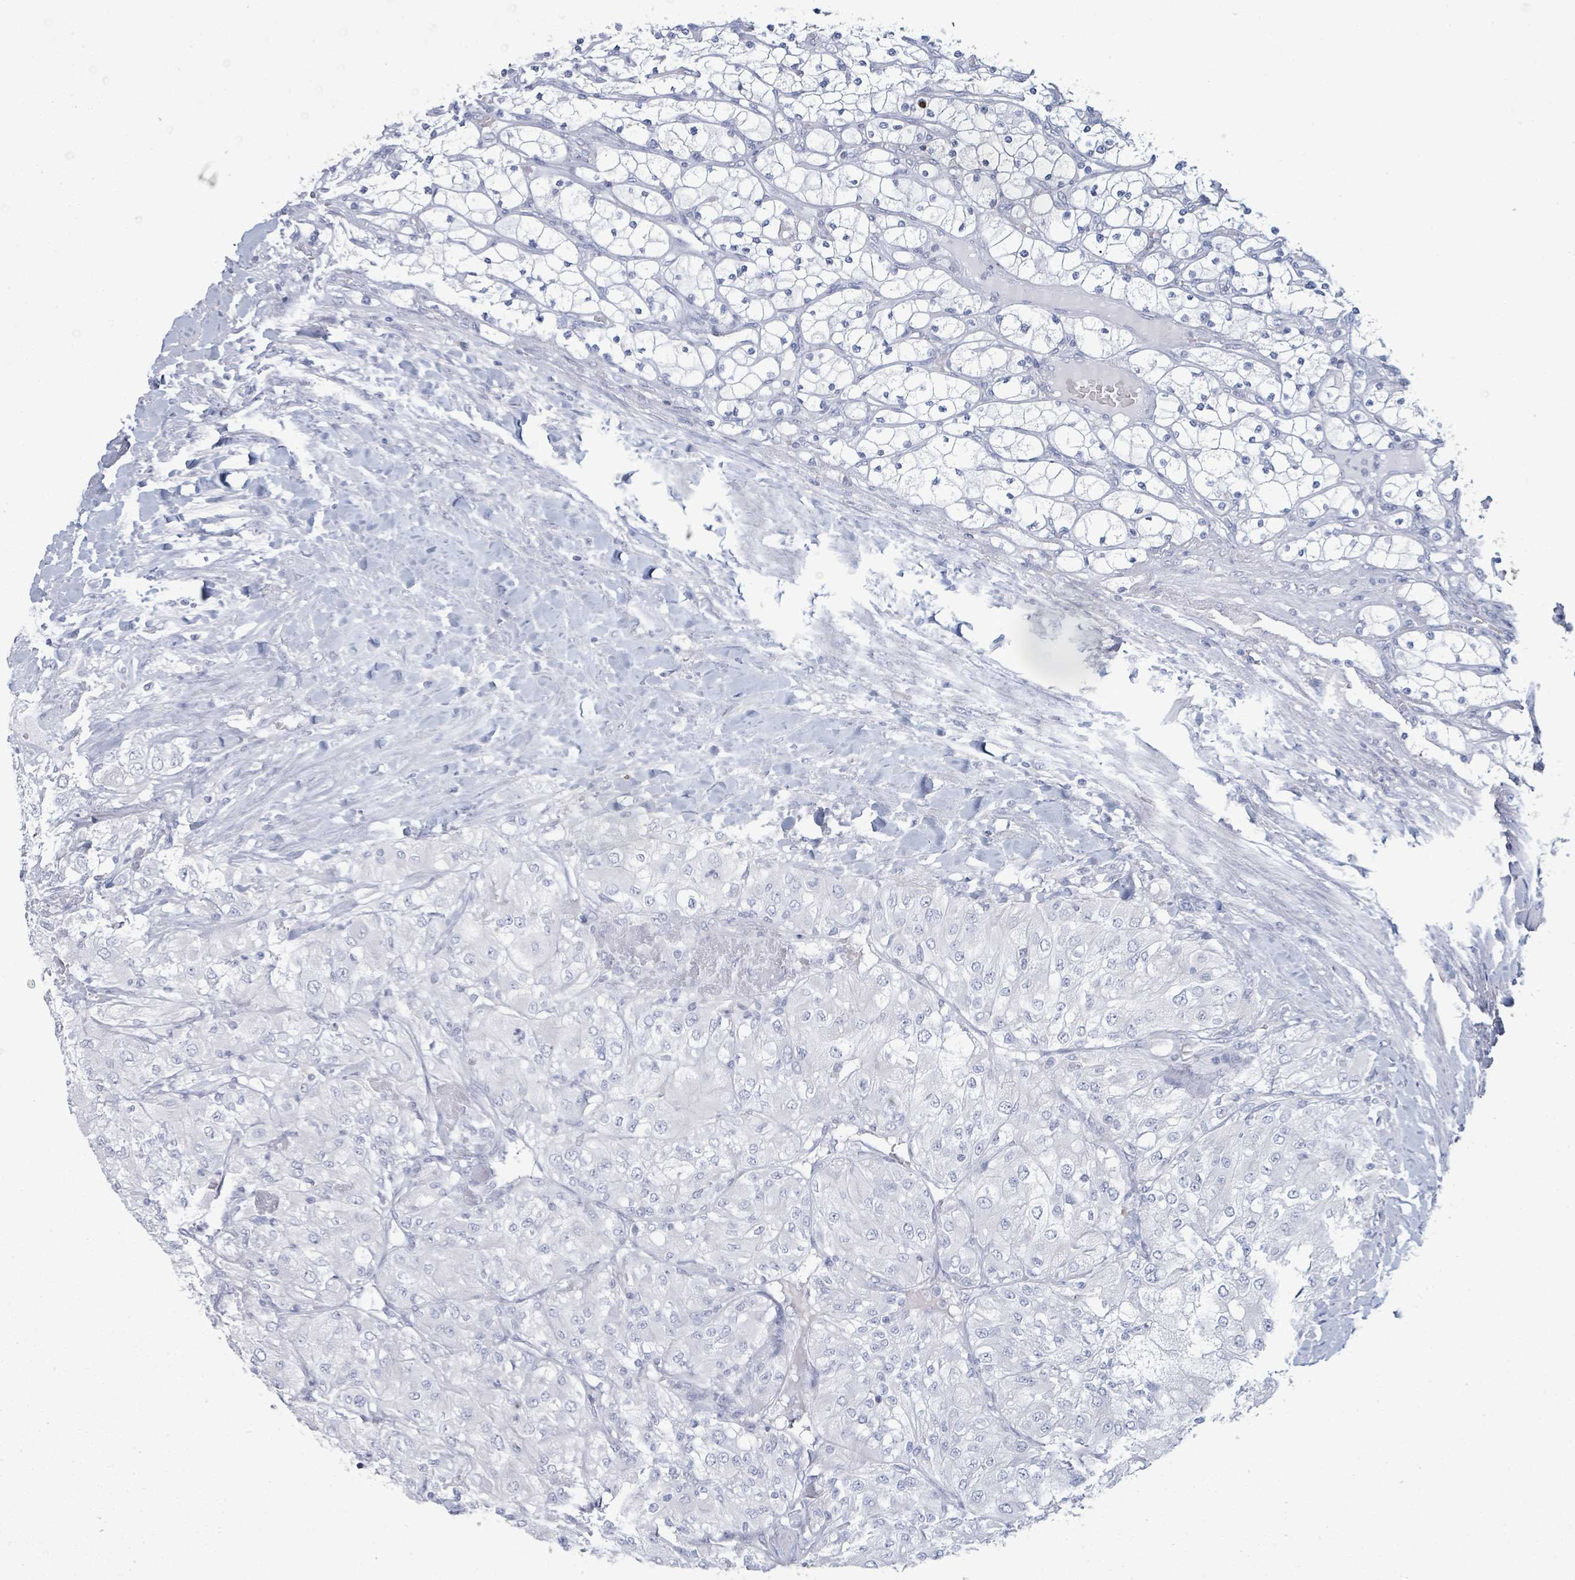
{"staining": {"intensity": "negative", "quantity": "none", "location": "none"}, "tissue": "renal cancer", "cell_type": "Tumor cells", "image_type": "cancer", "snomed": [{"axis": "morphology", "description": "Adenocarcinoma, NOS"}, {"axis": "topography", "description": "Kidney"}], "caption": "A histopathology image of adenocarcinoma (renal) stained for a protein displays no brown staining in tumor cells. (Stains: DAB (3,3'-diaminobenzidine) immunohistochemistry (IHC) with hematoxylin counter stain, Microscopy: brightfield microscopy at high magnification).", "gene": "PGA3", "patient": {"sex": "male", "age": 80}}